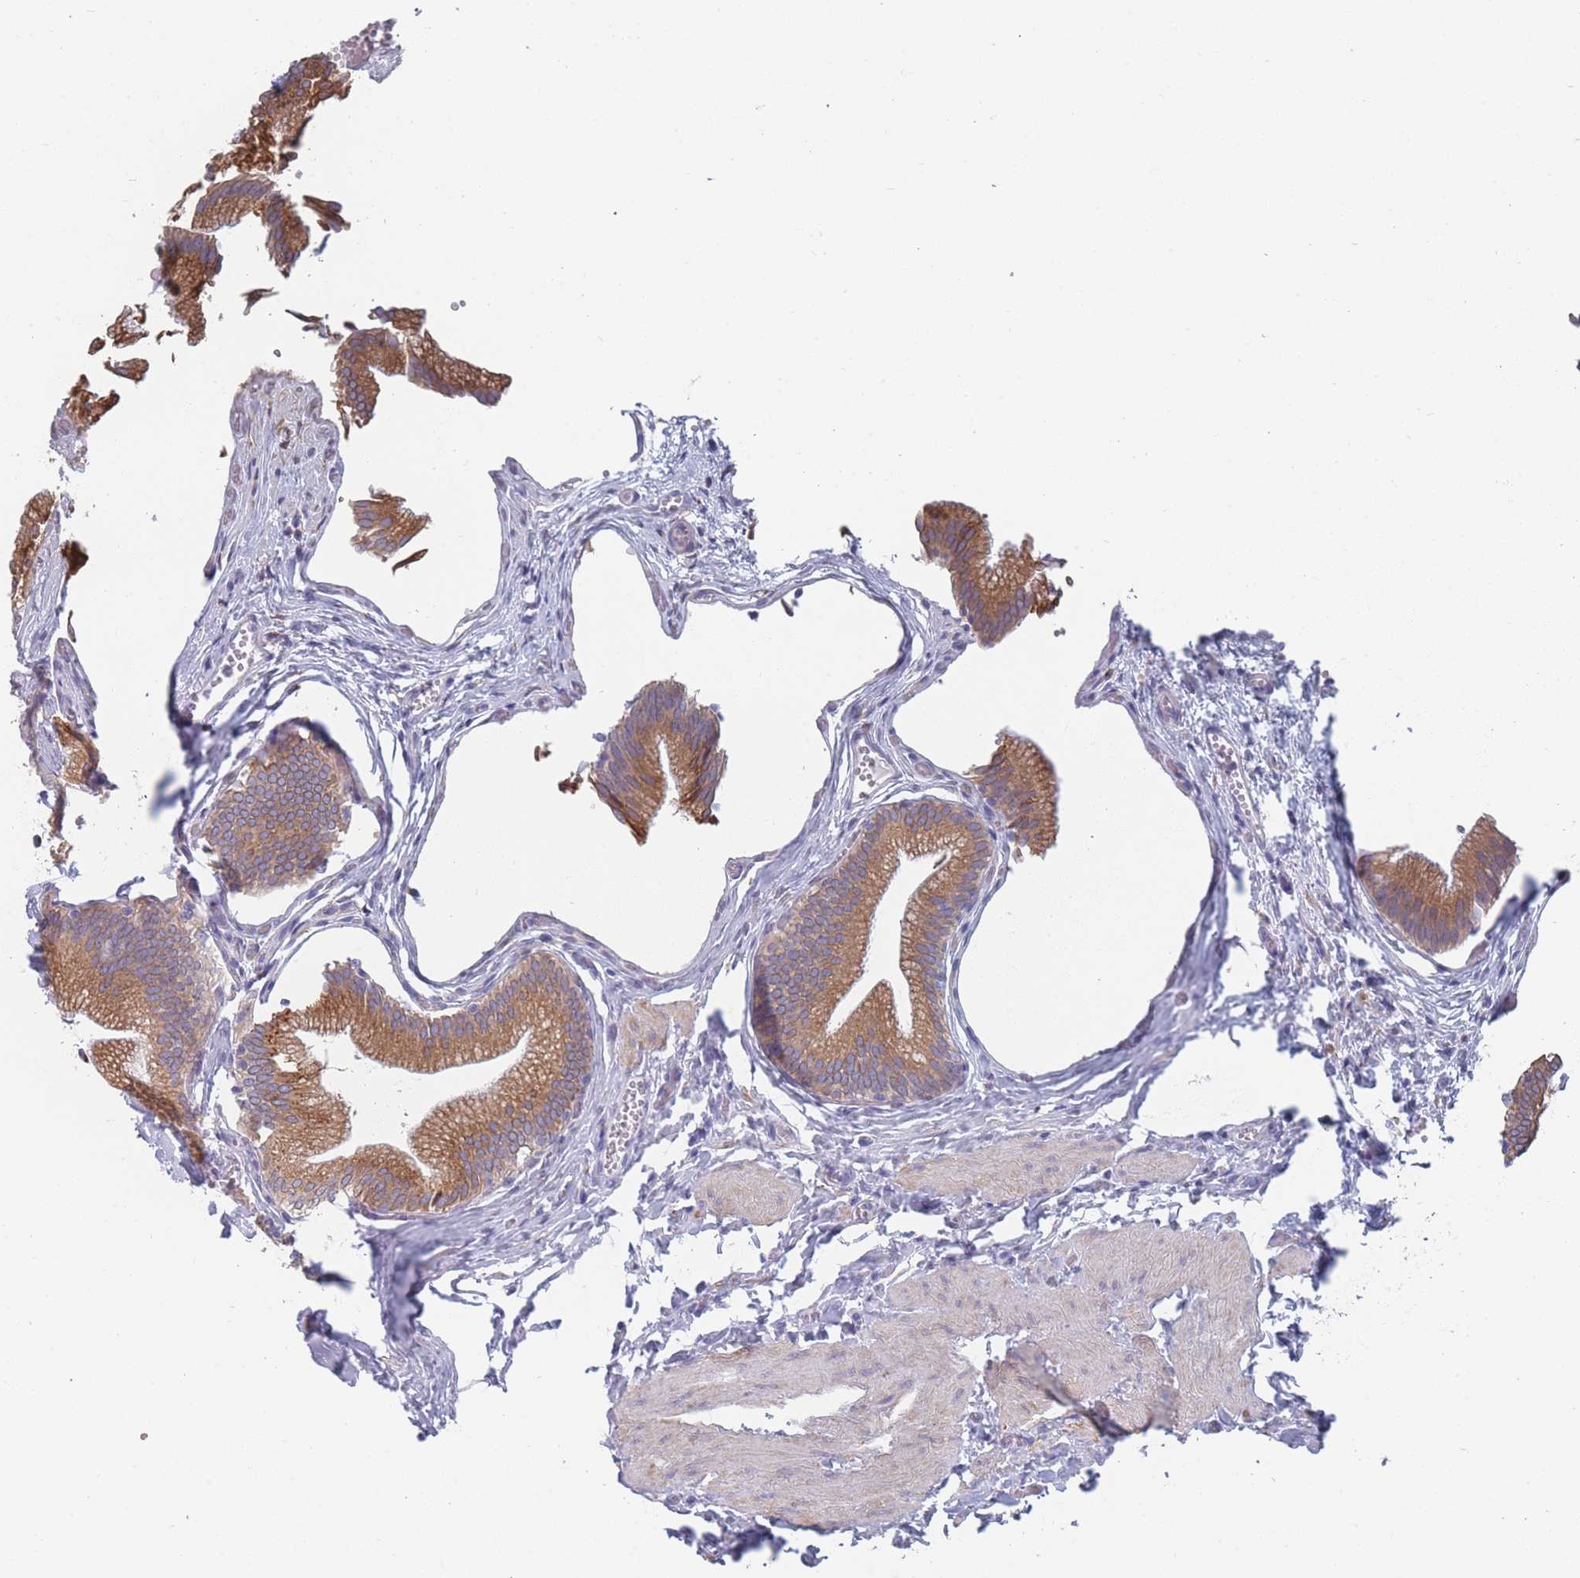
{"staining": {"intensity": "moderate", "quantity": ">75%", "location": "cytoplasmic/membranous"}, "tissue": "gallbladder", "cell_type": "Glandular cells", "image_type": "normal", "snomed": [{"axis": "morphology", "description": "Normal tissue, NOS"}, {"axis": "topography", "description": "Gallbladder"}, {"axis": "topography", "description": "Peripheral nerve tissue"}], "caption": "A histopathology image showing moderate cytoplasmic/membranous staining in approximately >75% of glandular cells in unremarkable gallbladder, as visualized by brown immunohistochemical staining.", "gene": "TMED10", "patient": {"sex": "male", "age": 17}}